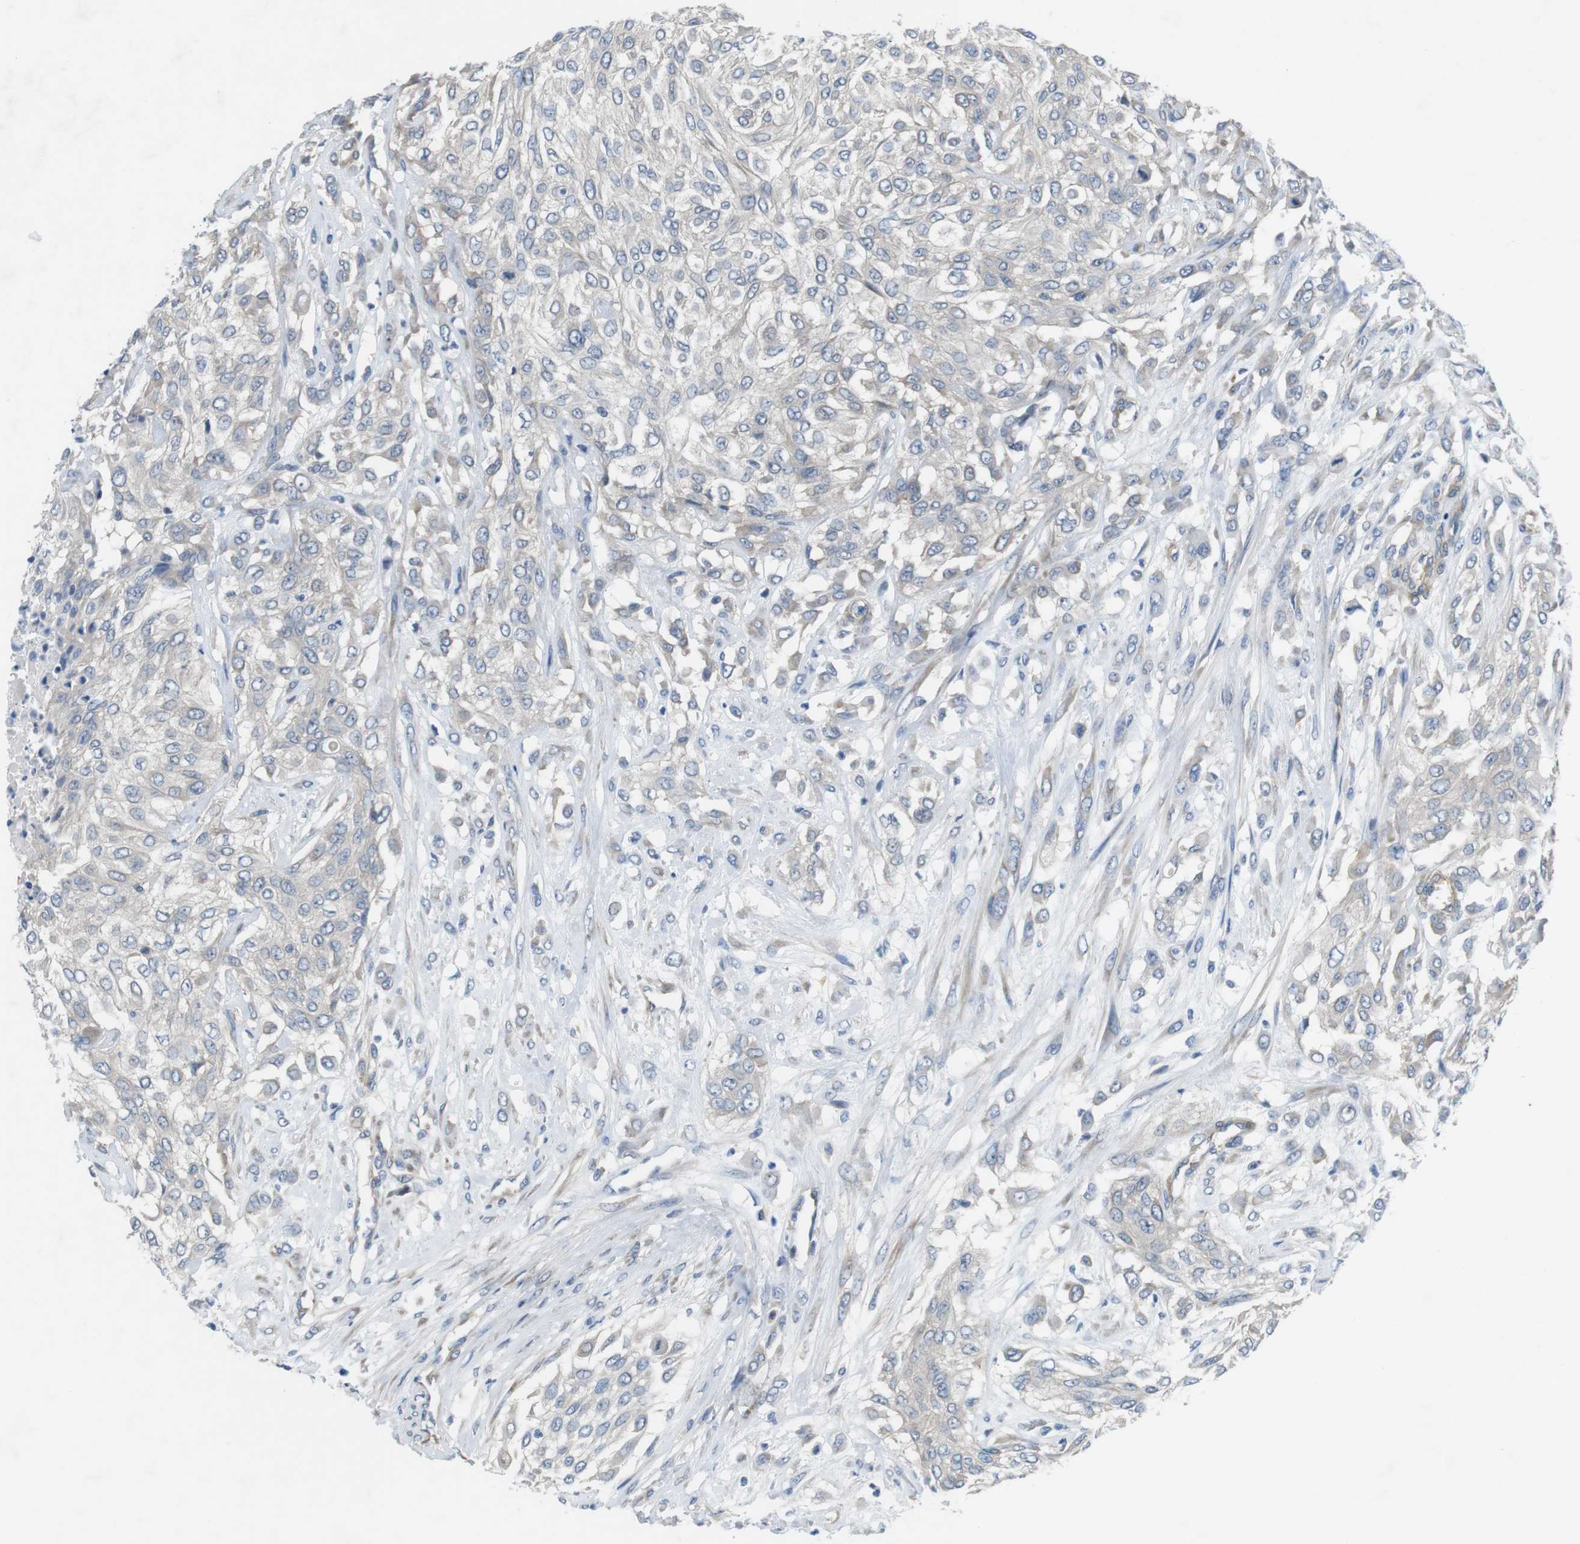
{"staining": {"intensity": "negative", "quantity": "none", "location": "none"}, "tissue": "urothelial cancer", "cell_type": "Tumor cells", "image_type": "cancer", "snomed": [{"axis": "morphology", "description": "Urothelial carcinoma, High grade"}, {"axis": "topography", "description": "Urinary bladder"}], "caption": "Immunohistochemical staining of urothelial carcinoma (high-grade) demonstrates no significant staining in tumor cells.", "gene": "DCLK1", "patient": {"sex": "male", "age": 57}}